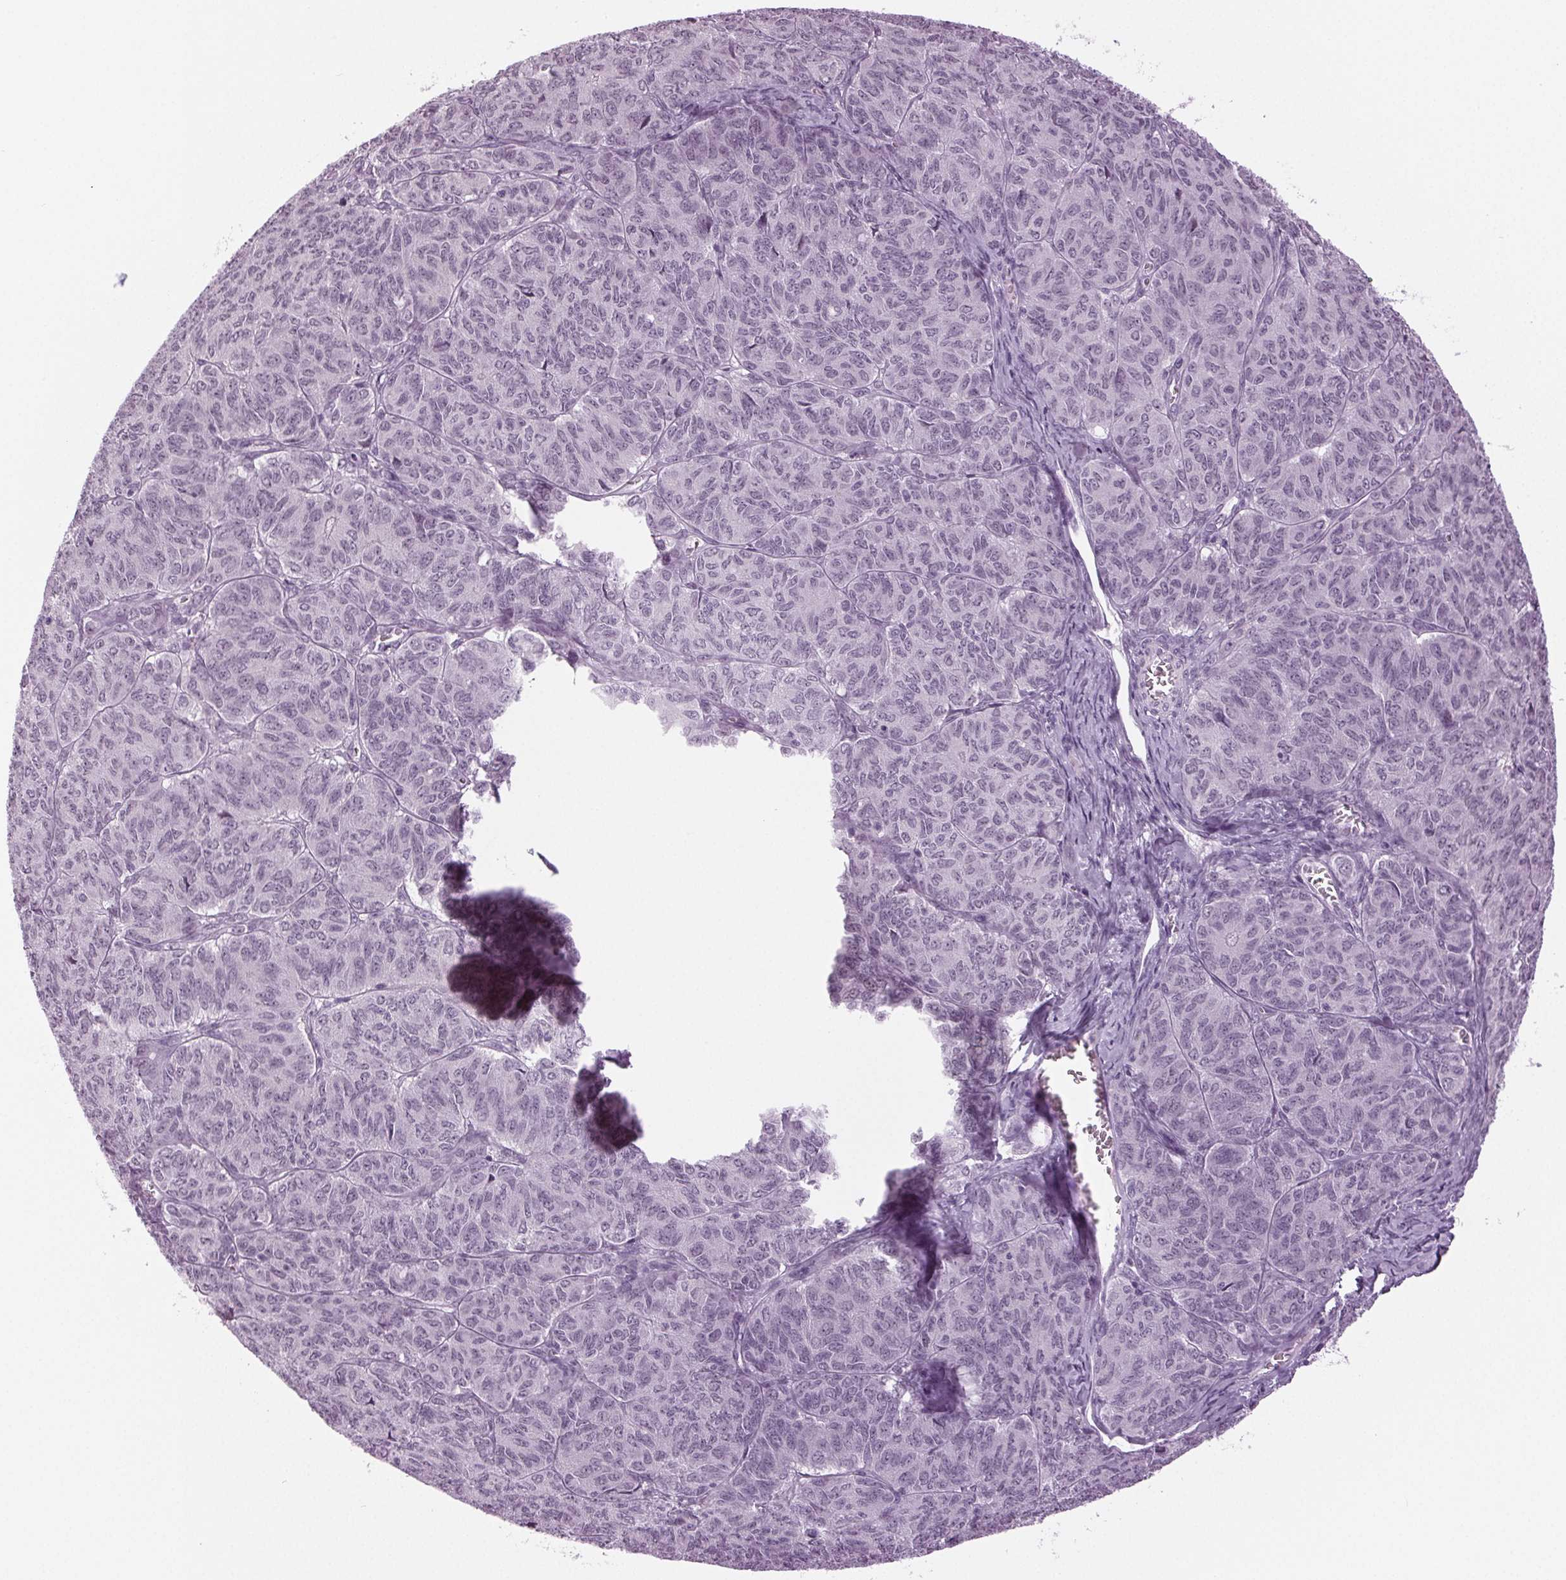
{"staining": {"intensity": "negative", "quantity": "none", "location": "none"}, "tissue": "ovarian cancer", "cell_type": "Tumor cells", "image_type": "cancer", "snomed": [{"axis": "morphology", "description": "Carcinoma, endometroid"}, {"axis": "topography", "description": "Ovary"}], "caption": "A photomicrograph of ovarian endometroid carcinoma stained for a protein displays no brown staining in tumor cells.", "gene": "DNAH12", "patient": {"sex": "female", "age": 80}}